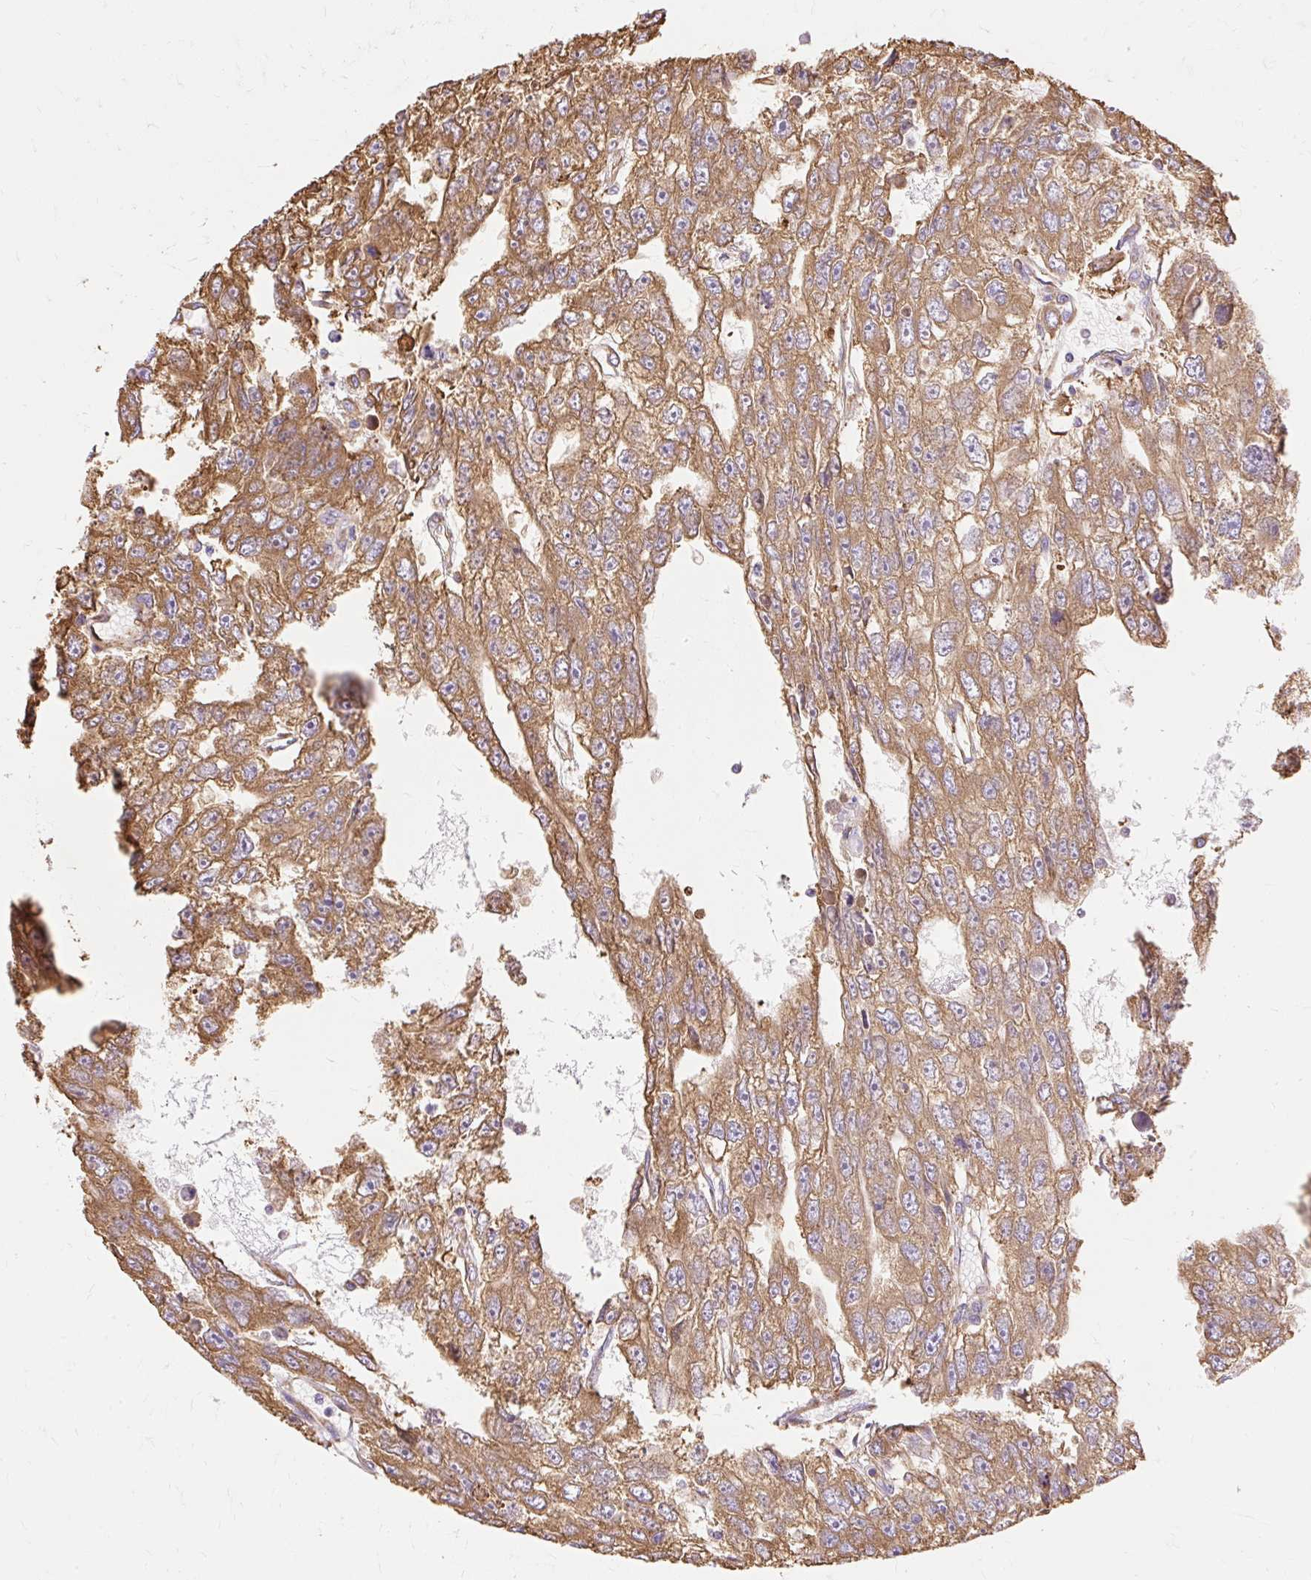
{"staining": {"intensity": "moderate", "quantity": ">75%", "location": "cytoplasmic/membranous"}, "tissue": "testis cancer", "cell_type": "Tumor cells", "image_type": "cancer", "snomed": [{"axis": "morphology", "description": "Carcinoma, Embryonal, NOS"}, {"axis": "topography", "description": "Testis"}], "caption": "Protein expression analysis of human testis embryonal carcinoma reveals moderate cytoplasmic/membranous positivity in about >75% of tumor cells.", "gene": "RPS17", "patient": {"sex": "male", "age": 20}}